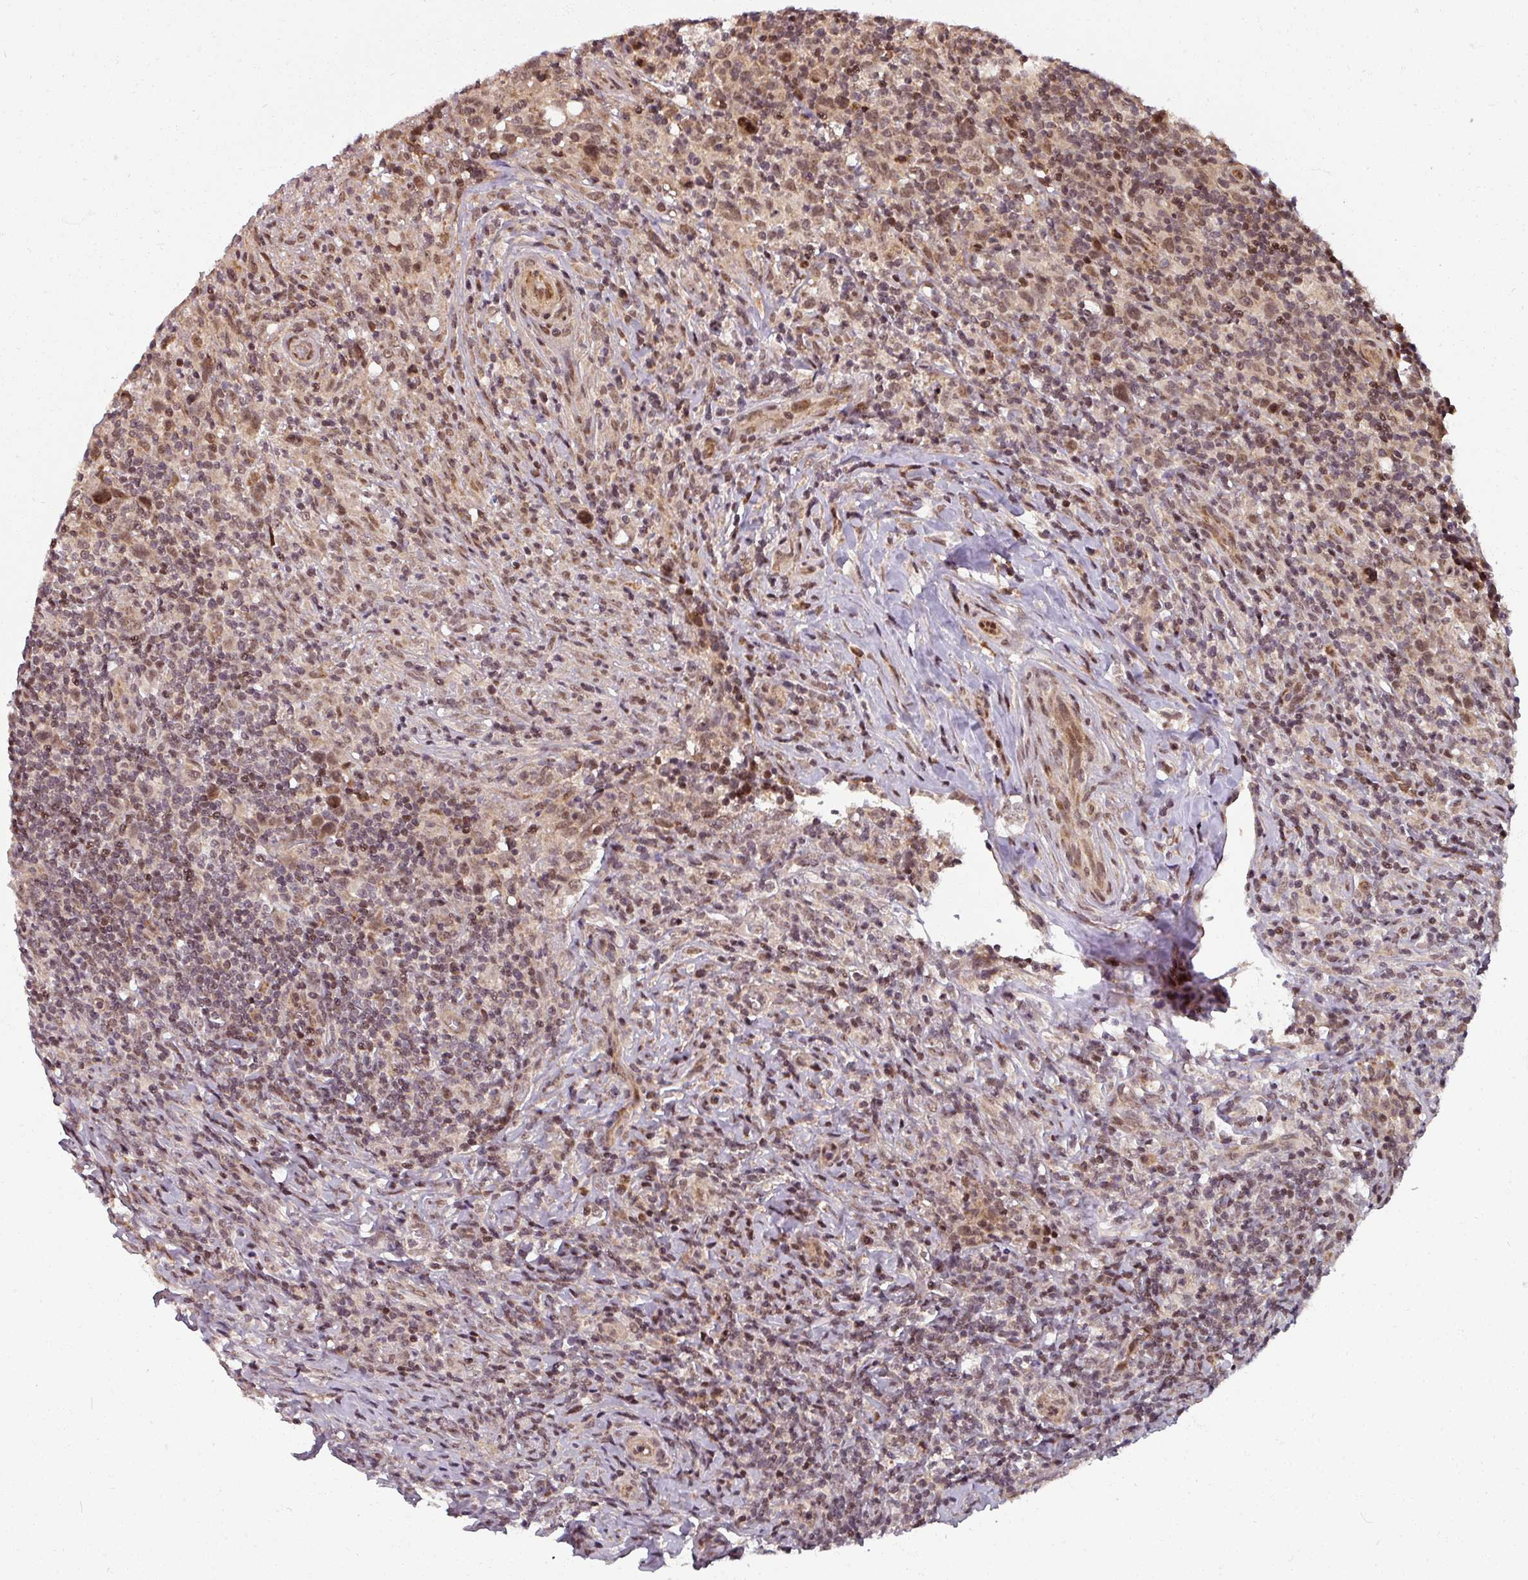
{"staining": {"intensity": "moderate", "quantity": ">75%", "location": "nuclear"}, "tissue": "lymphoma", "cell_type": "Tumor cells", "image_type": "cancer", "snomed": [{"axis": "morphology", "description": "Hodgkin's disease, NOS"}, {"axis": "topography", "description": "Lymph node"}], "caption": "Hodgkin's disease stained for a protein (brown) displays moderate nuclear positive positivity in about >75% of tumor cells.", "gene": "SWI5", "patient": {"sex": "female", "age": 18}}